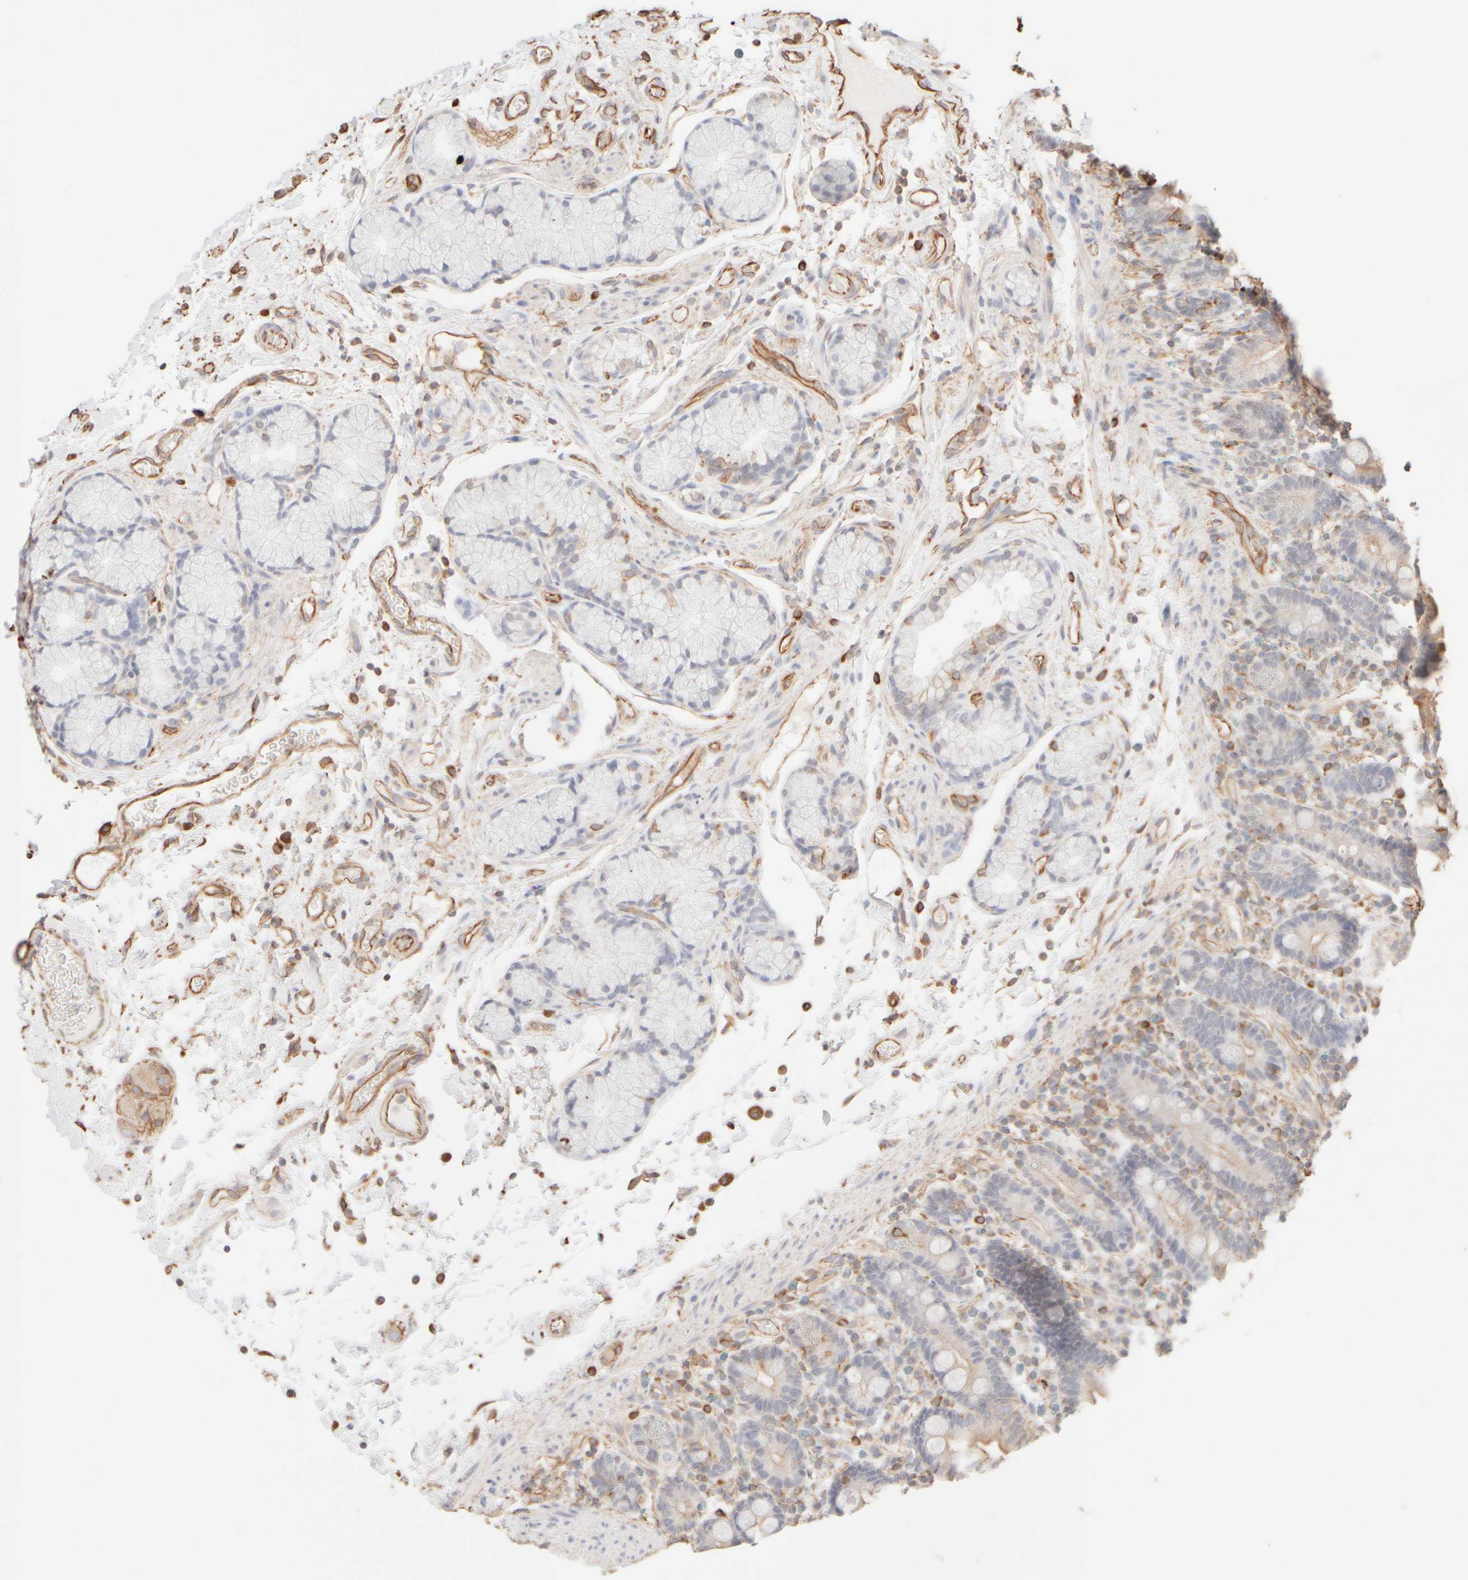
{"staining": {"intensity": "weak", "quantity": "25%-75%", "location": "cytoplasmic/membranous"}, "tissue": "duodenum", "cell_type": "Glandular cells", "image_type": "normal", "snomed": [{"axis": "morphology", "description": "Normal tissue, NOS"}, {"axis": "topography", "description": "Small intestine, NOS"}], "caption": "There is low levels of weak cytoplasmic/membranous staining in glandular cells of benign duodenum, as demonstrated by immunohistochemical staining (brown color).", "gene": "KRT15", "patient": {"sex": "female", "age": 71}}